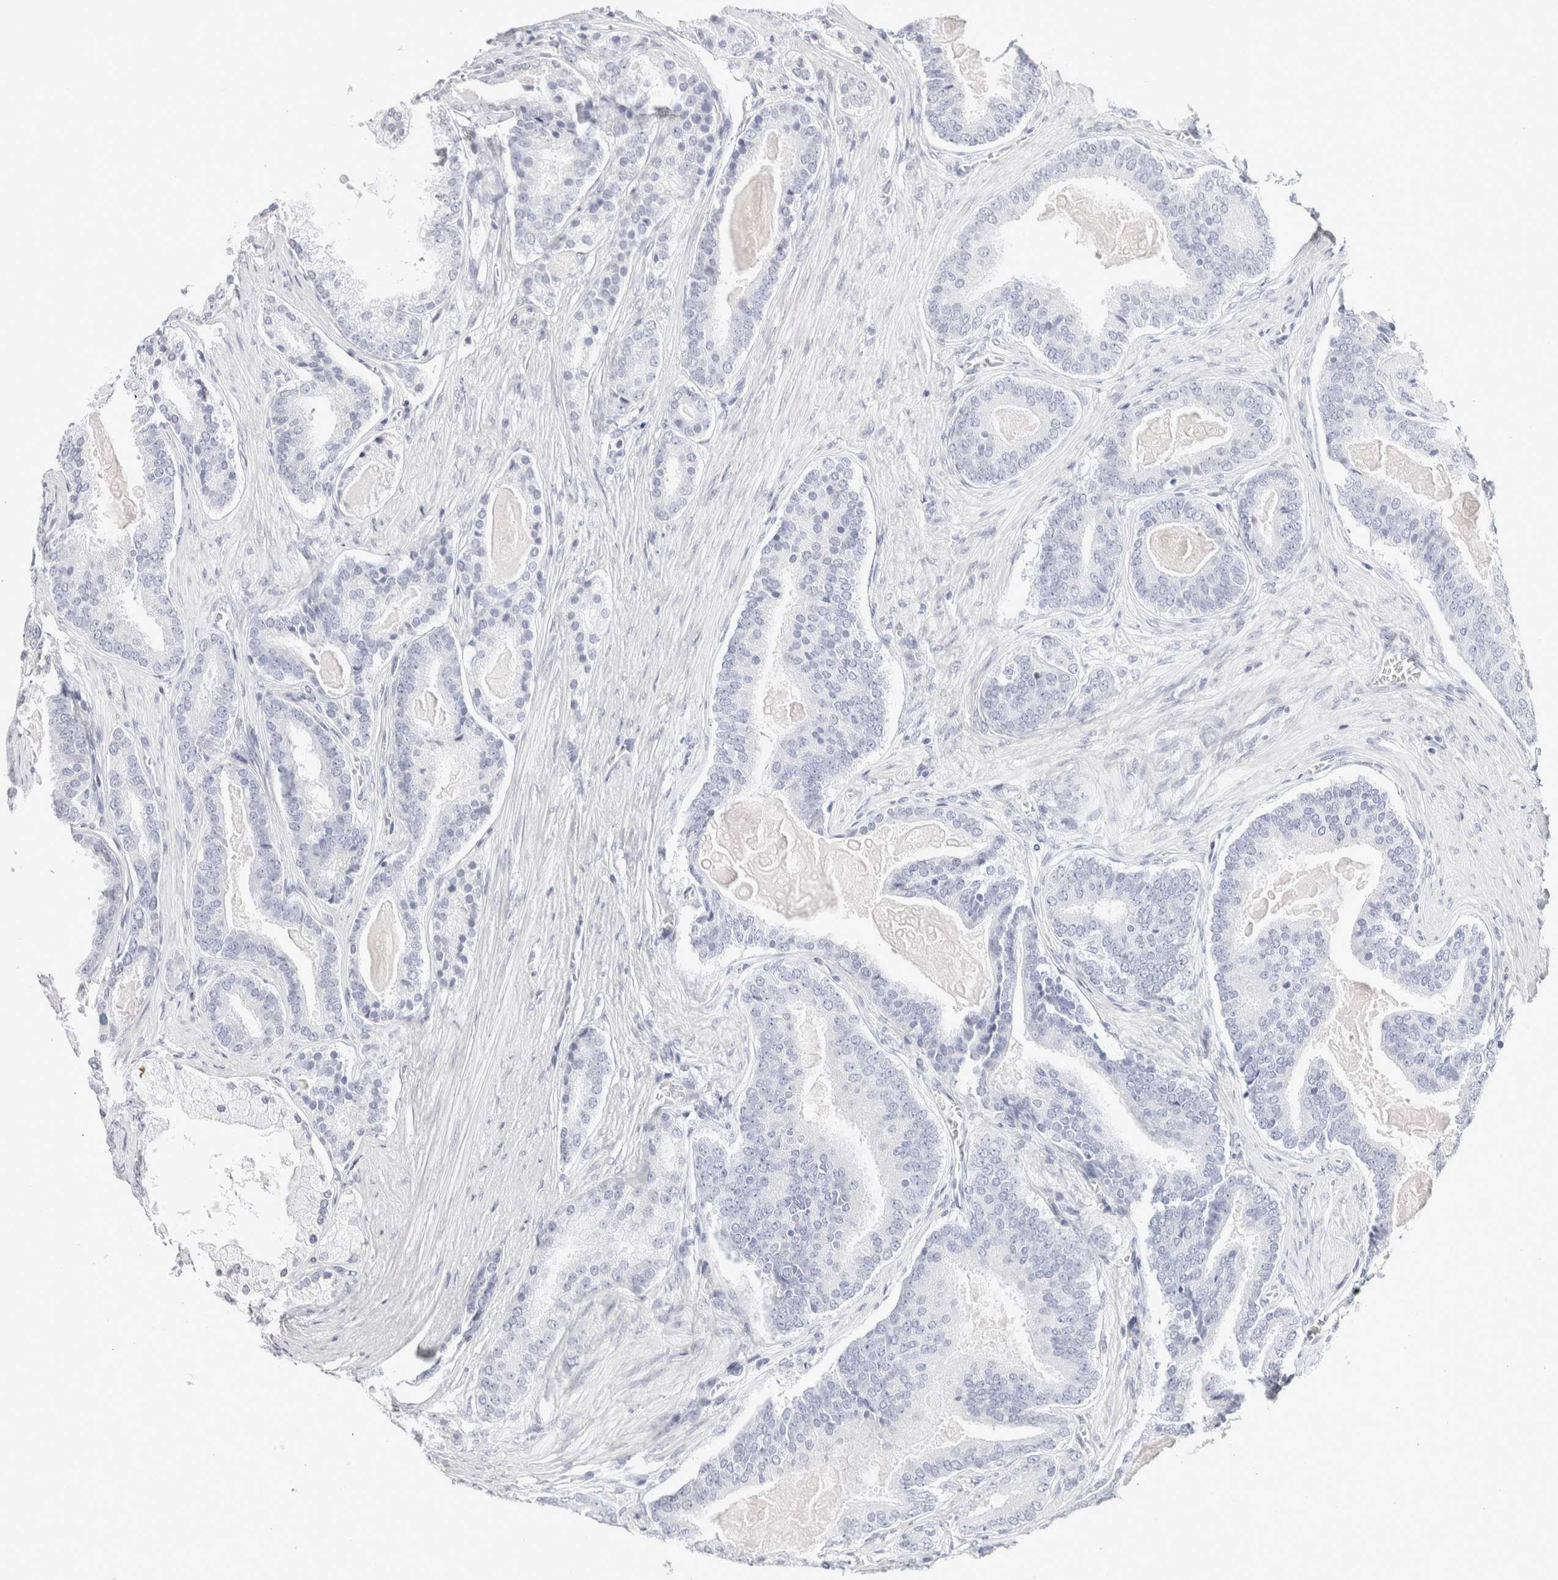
{"staining": {"intensity": "negative", "quantity": "none", "location": "none"}, "tissue": "prostate cancer", "cell_type": "Tumor cells", "image_type": "cancer", "snomed": [{"axis": "morphology", "description": "Adenocarcinoma, High grade"}, {"axis": "topography", "description": "Prostate"}], "caption": "An immunohistochemistry photomicrograph of prostate cancer (high-grade adenocarcinoma) is shown. There is no staining in tumor cells of prostate cancer (high-grade adenocarcinoma). Brightfield microscopy of immunohistochemistry stained with DAB (brown) and hematoxylin (blue), captured at high magnification.", "gene": "GARIN1A", "patient": {"sex": "male", "age": 60}}